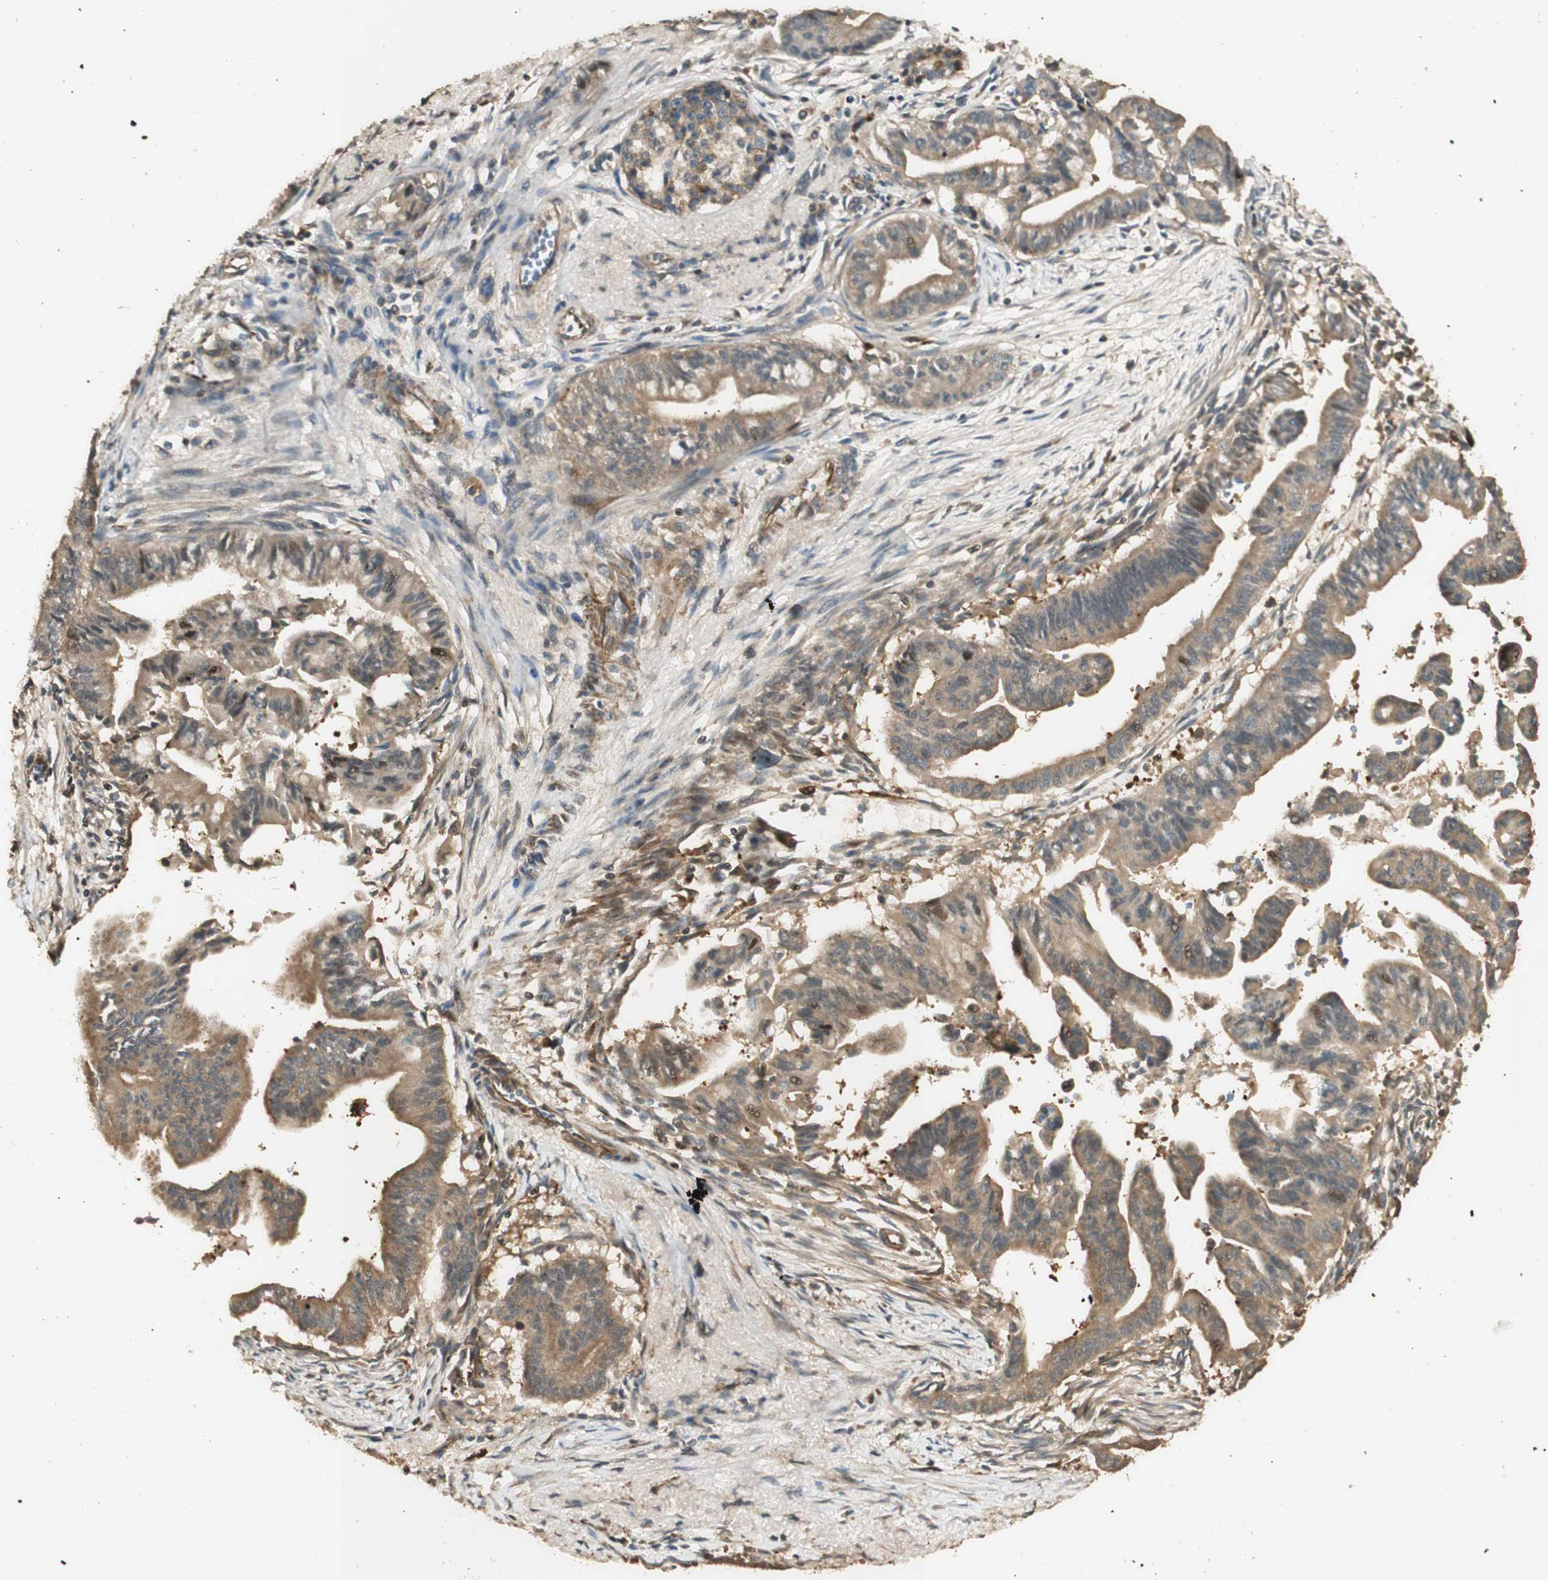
{"staining": {"intensity": "moderate", "quantity": ">75%", "location": "cytoplasmic/membranous"}, "tissue": "pancreatic cancer", "cell_type": "Tumor cells", "image_type": "cancer", "snomed": [{"axis": "morphology", "description": "Adenocarcinoma, NOS"}, {"axis": "topography", "description": "Pancreas"}], "caption": "Adenocarcinoma (pancreatic) stained with a brown dye displays moderate cytoplasmic/membranous positive positivity in approximately >75% of tumor cells.", "gene": "AGER", "patient": {"sex": "male", "age": 70}}